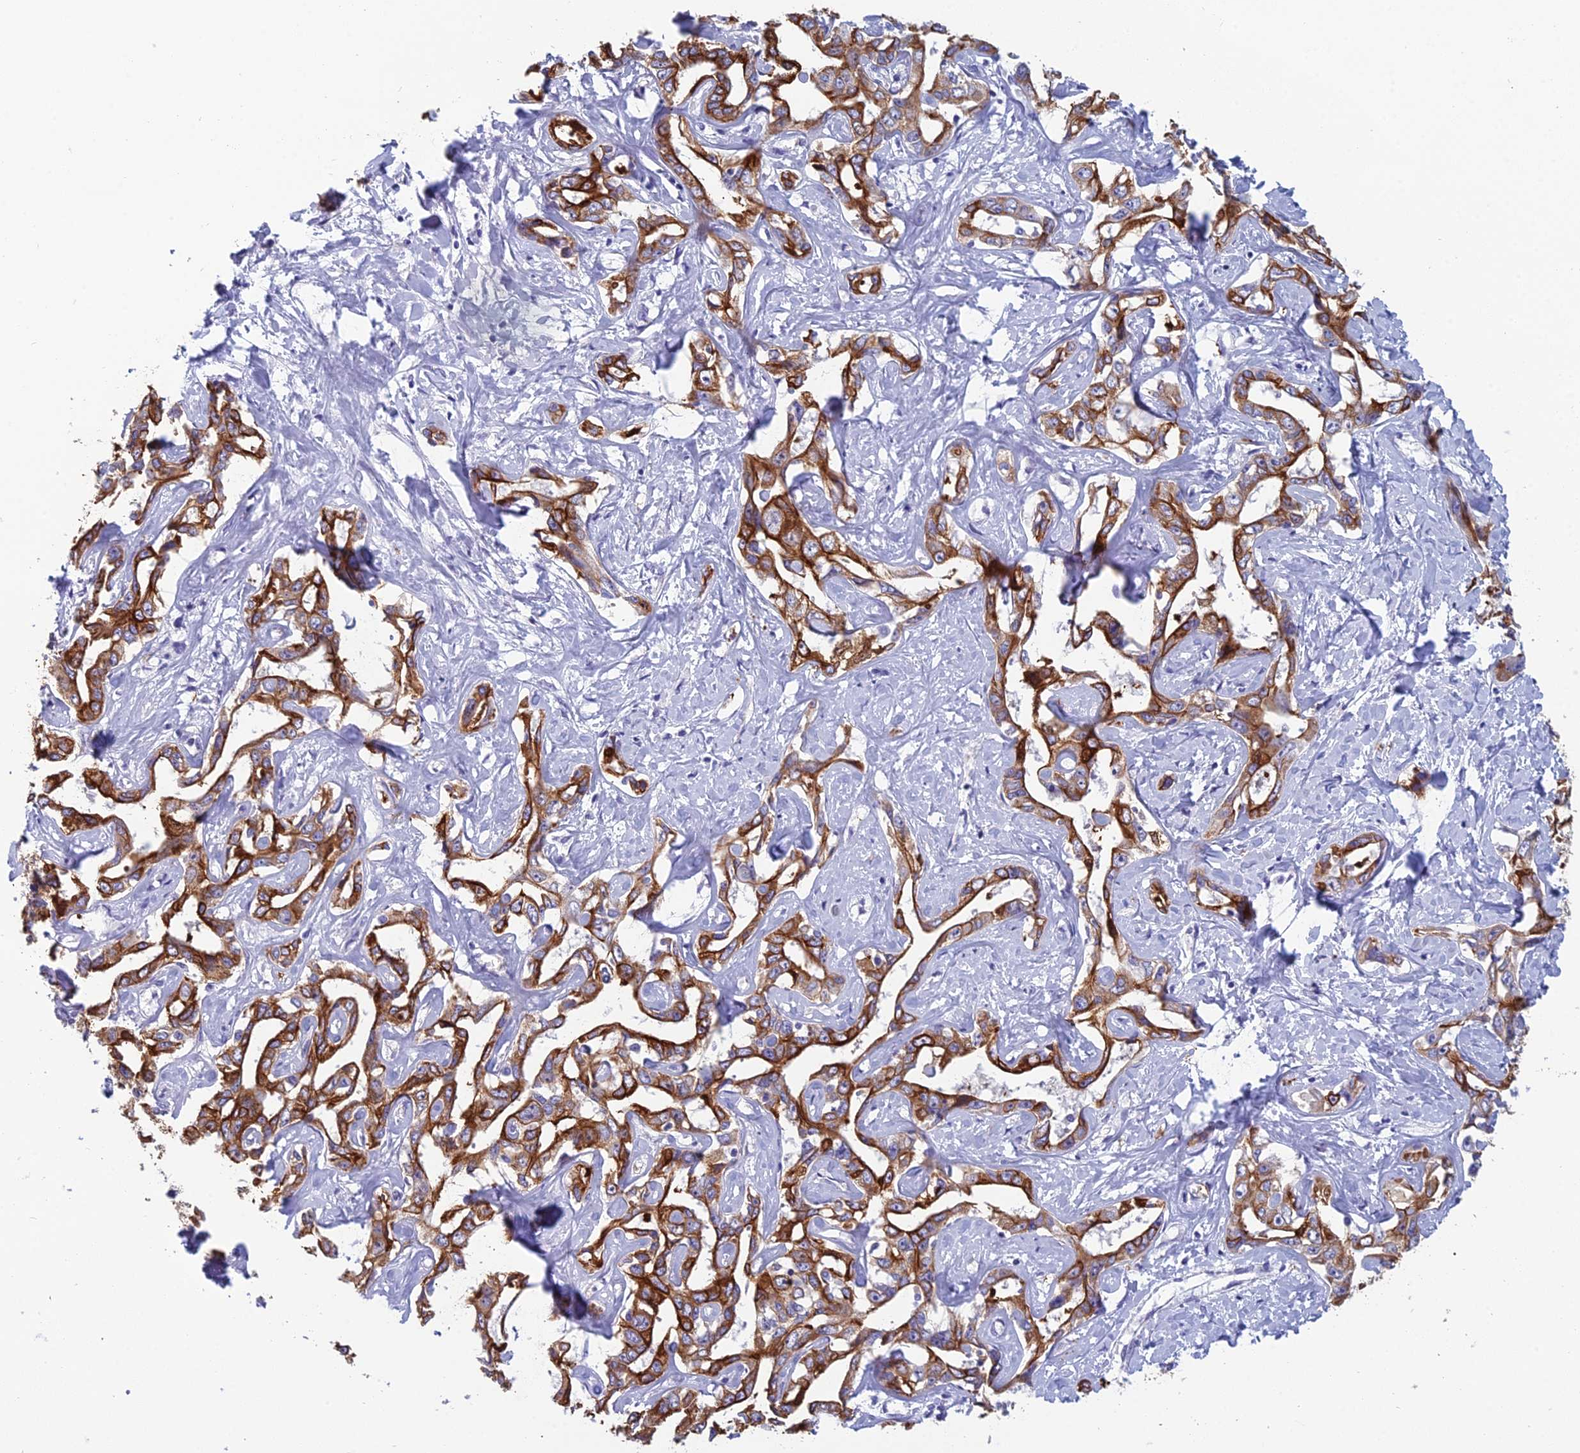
{"staining": {"intensity": "strong", "quantity": "25%-75%", "location": "cytoplasmic/membranous"}, "tissue": "liver cancer", "cell_type": "Tumor cells", "image_type": "cancer", "snomed": [{"axis": "morphology", "description": "Cholangiocarcinoma"}, {"axis": "topography", "description": "Liver"}], "caption": "Approximately 25%-75% of tumor cells in liver cholangiocarcinoma show strong cytoplasmic/membranous protein positivity as visualized by brown immunohistochemical staining.", "gene": "RBM41", "patient": {"sex": "male", "age": 59}}